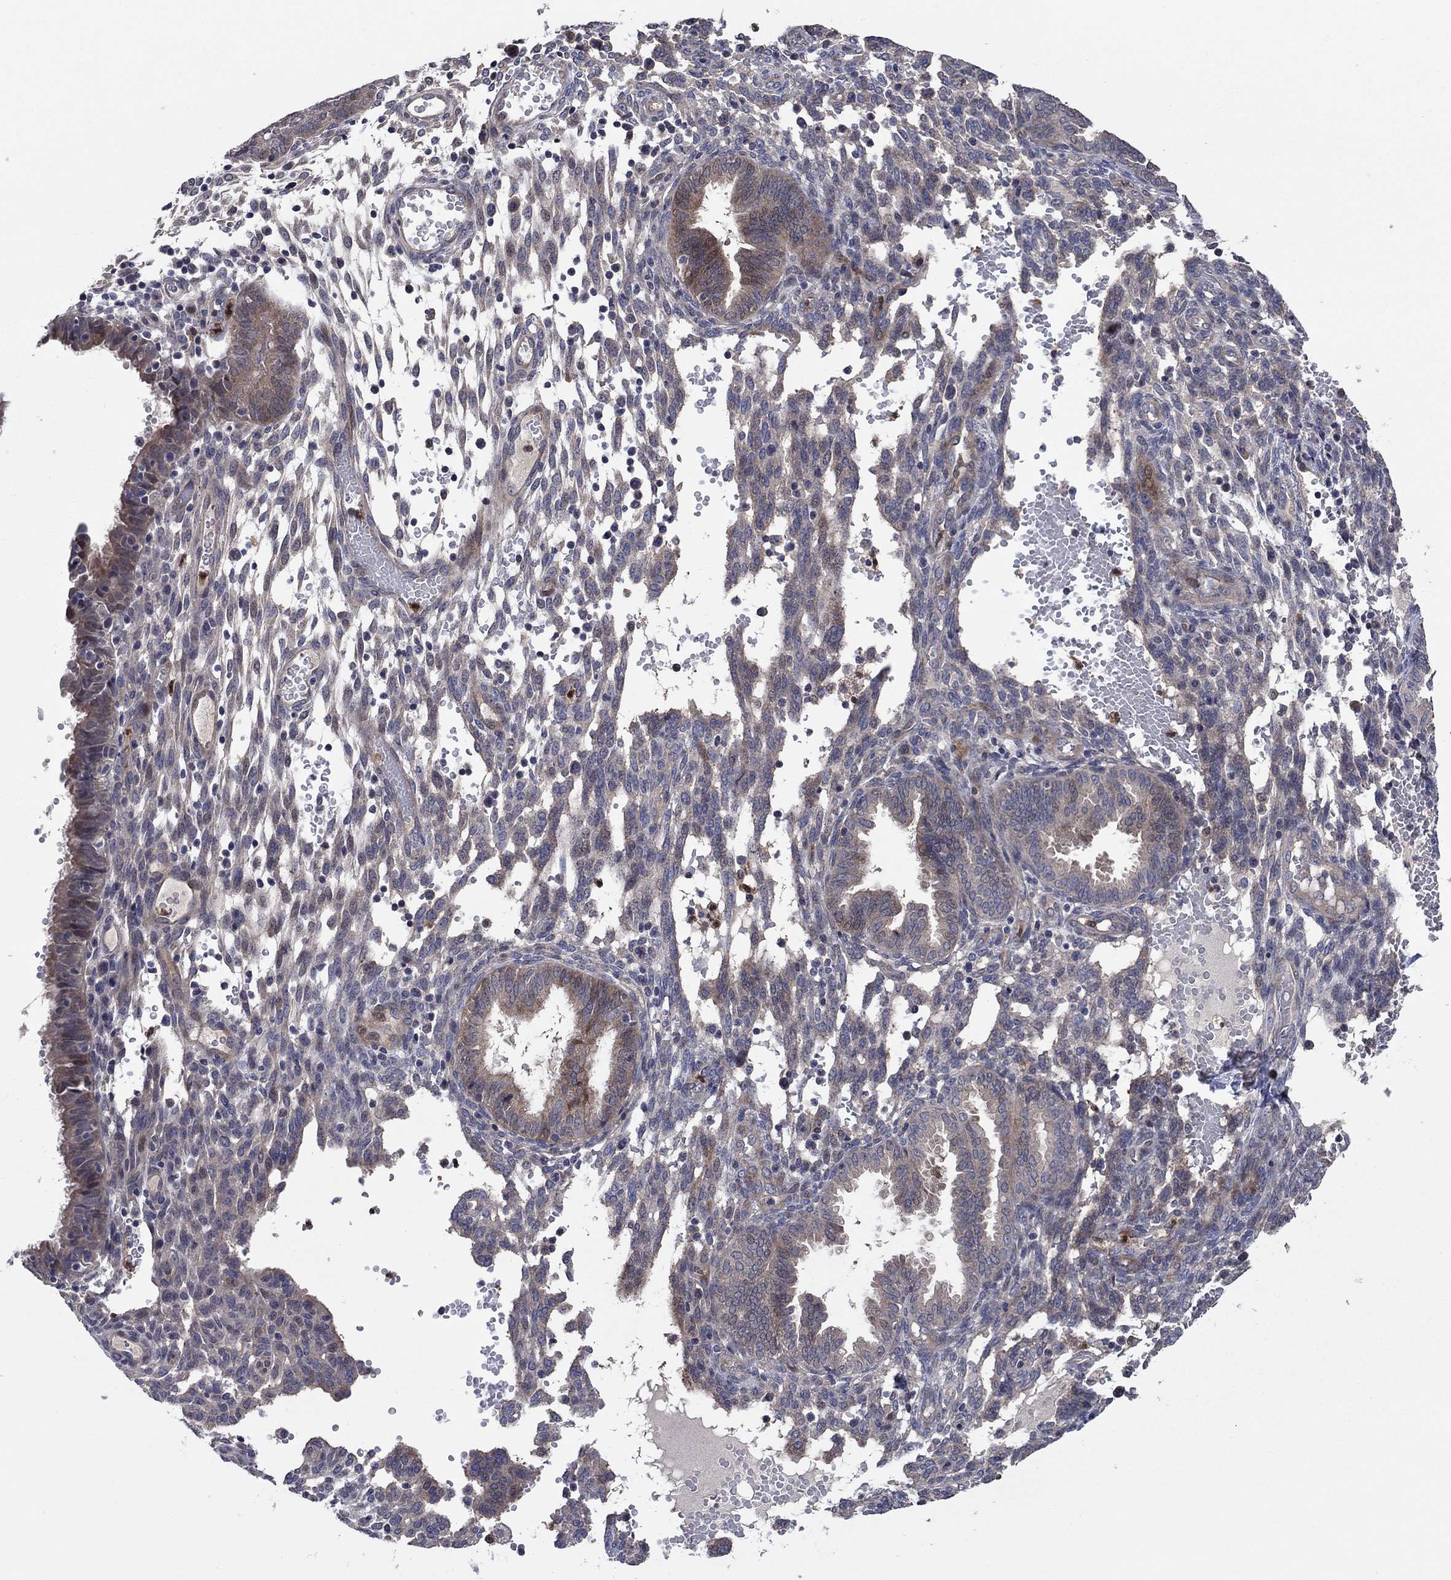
{"staining": {"intensity": "weak", "quantity": "<25%", "location": "cytoplasmic/membranous"}, "tissue": "endometrium", "cell_type": "Cells in endometrial stroma", "image_type": "normal", "snomed": [{"axis": "morphology", "description": "Normal tissue, NOS"}, {"axis": "topography", "description": "Endometrium"}], "caption": "High power microscopy image of an IHC photomicrograph of normal endometrium, revealing no significant staining in cells in endometrial stroma. (DAB (3,3'-diaminobenzidine) immunohistochemistry with hematoxylin counter stain).", "gene": "MSRB1", "patient": {"sex": "female", "age": 42}}